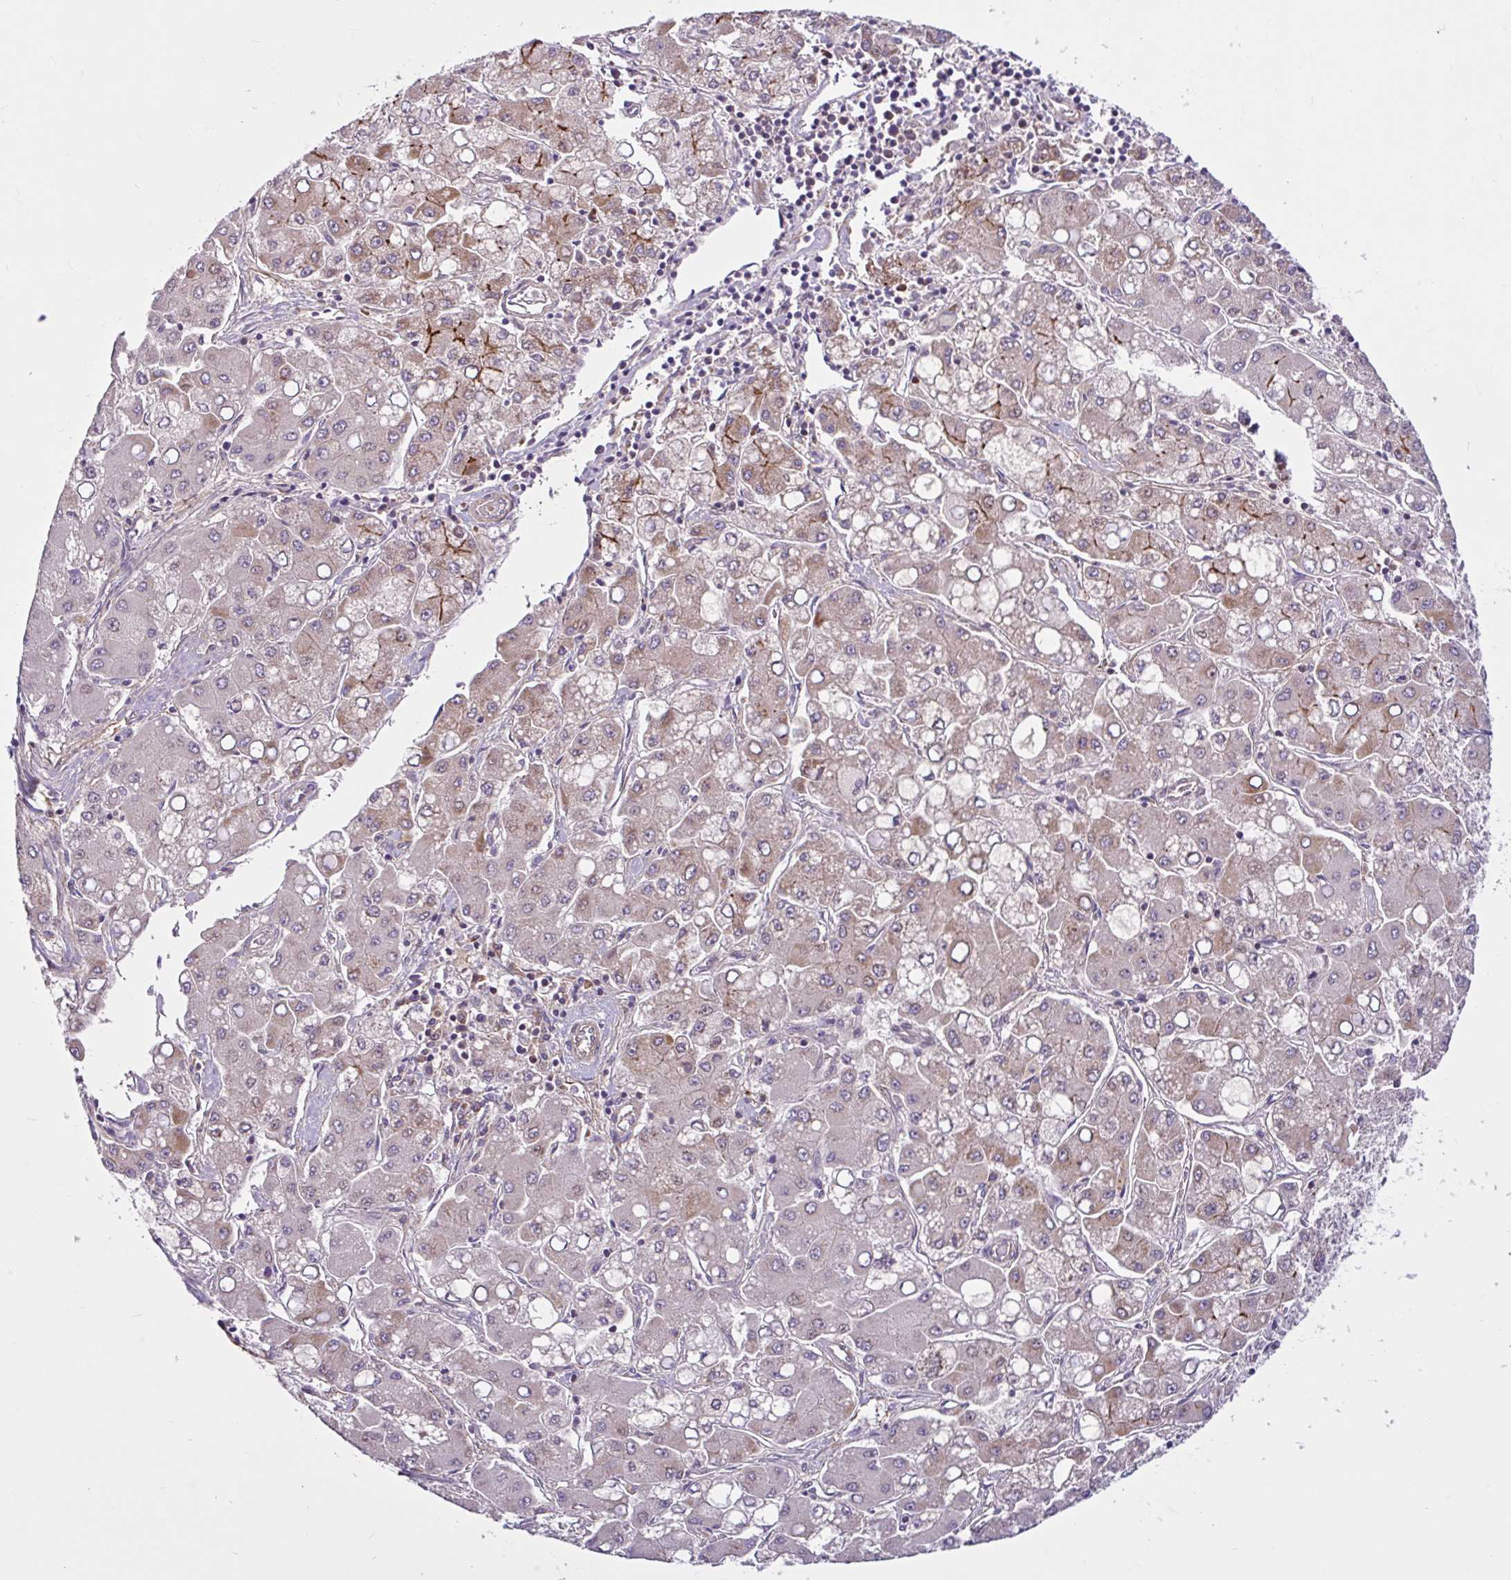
{"staining": {"intensity": "weak", "quantity": "25%-75%", "location": "cytoplasmic/membranous"}, "tissue": "liver cancer", "cell_type": "Tumor cells", "image_type": "cancer", "snomed": [{"axis": "morphology", "description": "Carcinoma, Hepatocellular, NOS"}, {"axis": "topography", "description": "Liver"}], "caption": "Liver cancer (hepatocellular carcinoma) was stained to show a protein in brown. There is low levels of weak cytoplasmic/membranous positivity in approximately 25%-75% of tumor cells.", "gene": "NTPCR", "patient": {"sex": "male", "age": 40}}